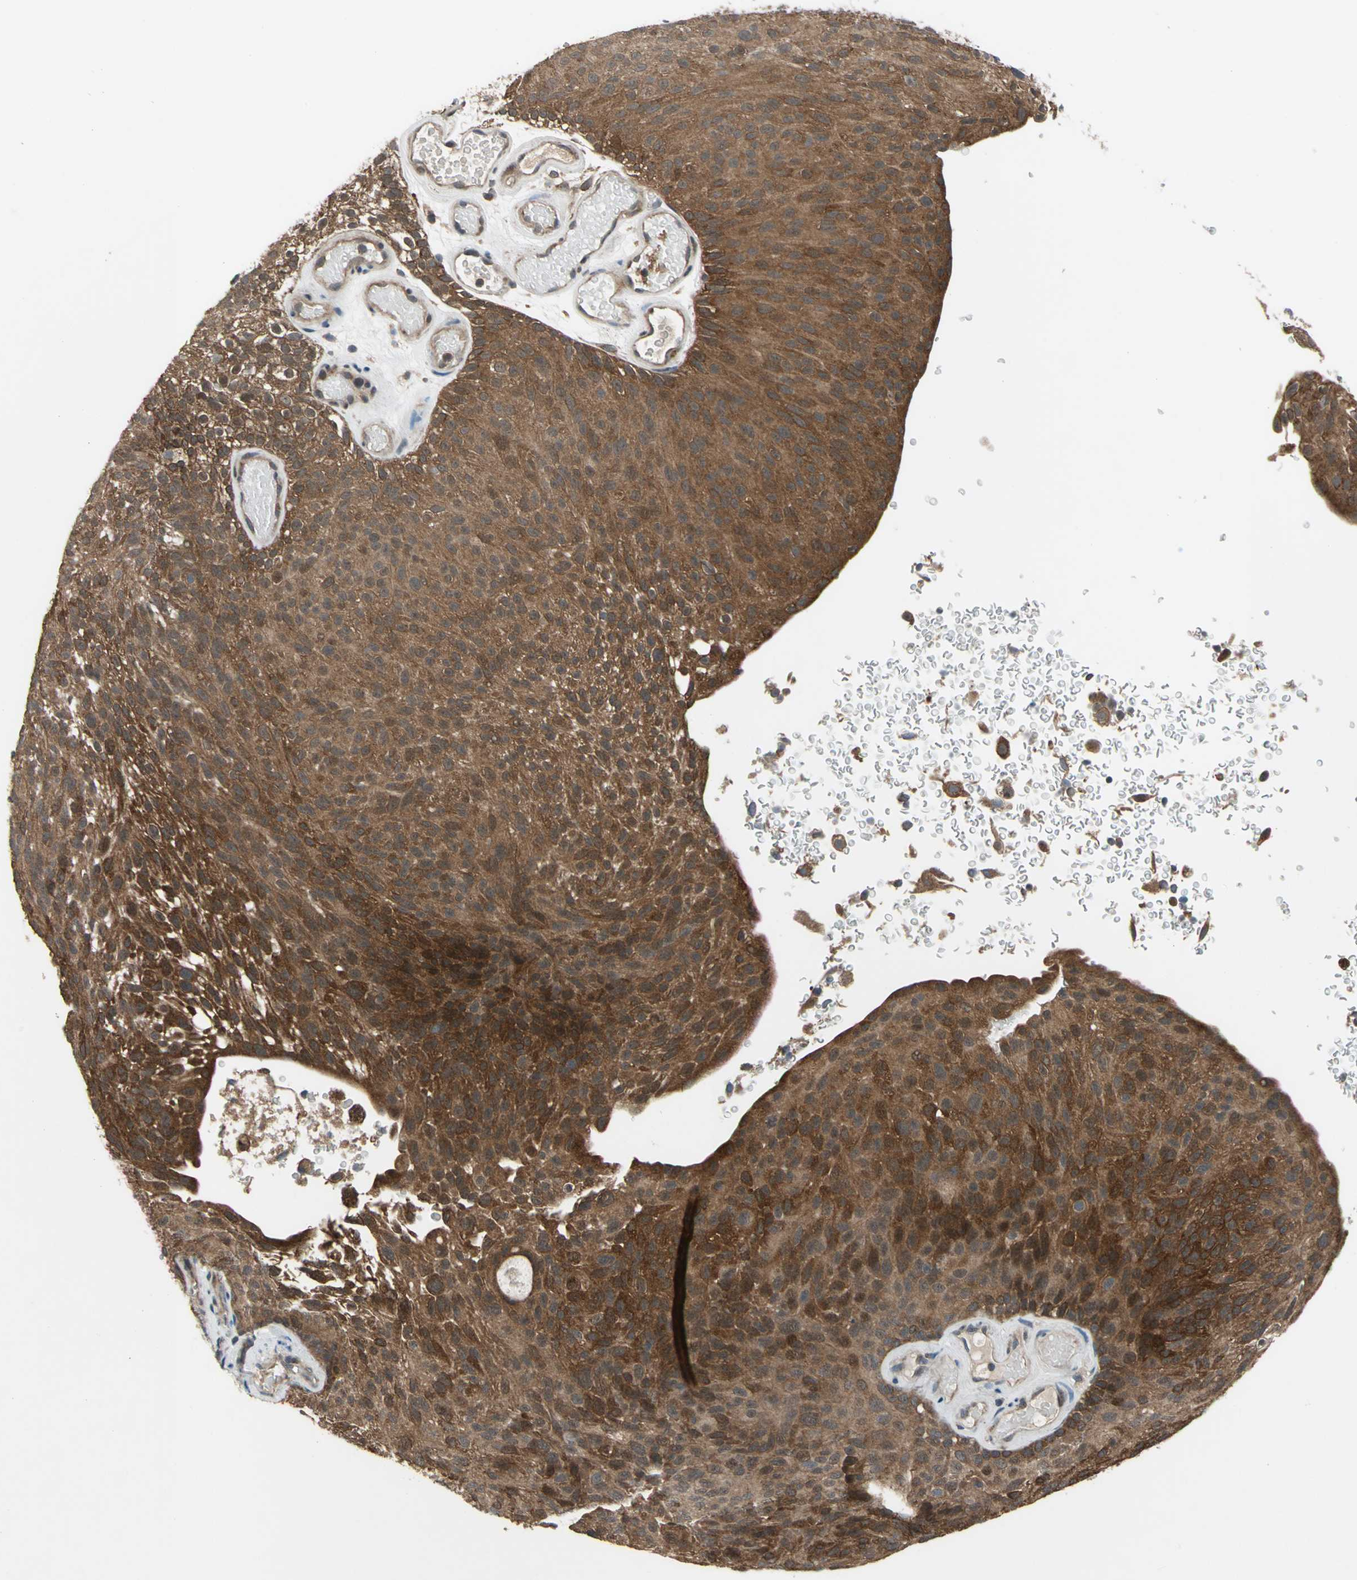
{"staining": {"intensity": "strong", "quantity": ">75%", "location": "cytoplasmic/membranous"}, "tissue": "urothelial cancer", "cell_type": "Tumor cells", "image_type": "cancer", "snomed": [{"axis": "morphology", "description": "Urothelial carcinoma, Low grade"}, {"axis": "topography", "description": "Urinary bladder"}], "caption": "A histopathology image of human urothelial cancer stained for a protein reveals strong cytoplasmic/membranous brown staining in tumor cells. (IHC, brightfield microscopy, high magnification).", "gene": "NFKBIE", "patient": {"sex": "male", "age": 78}}